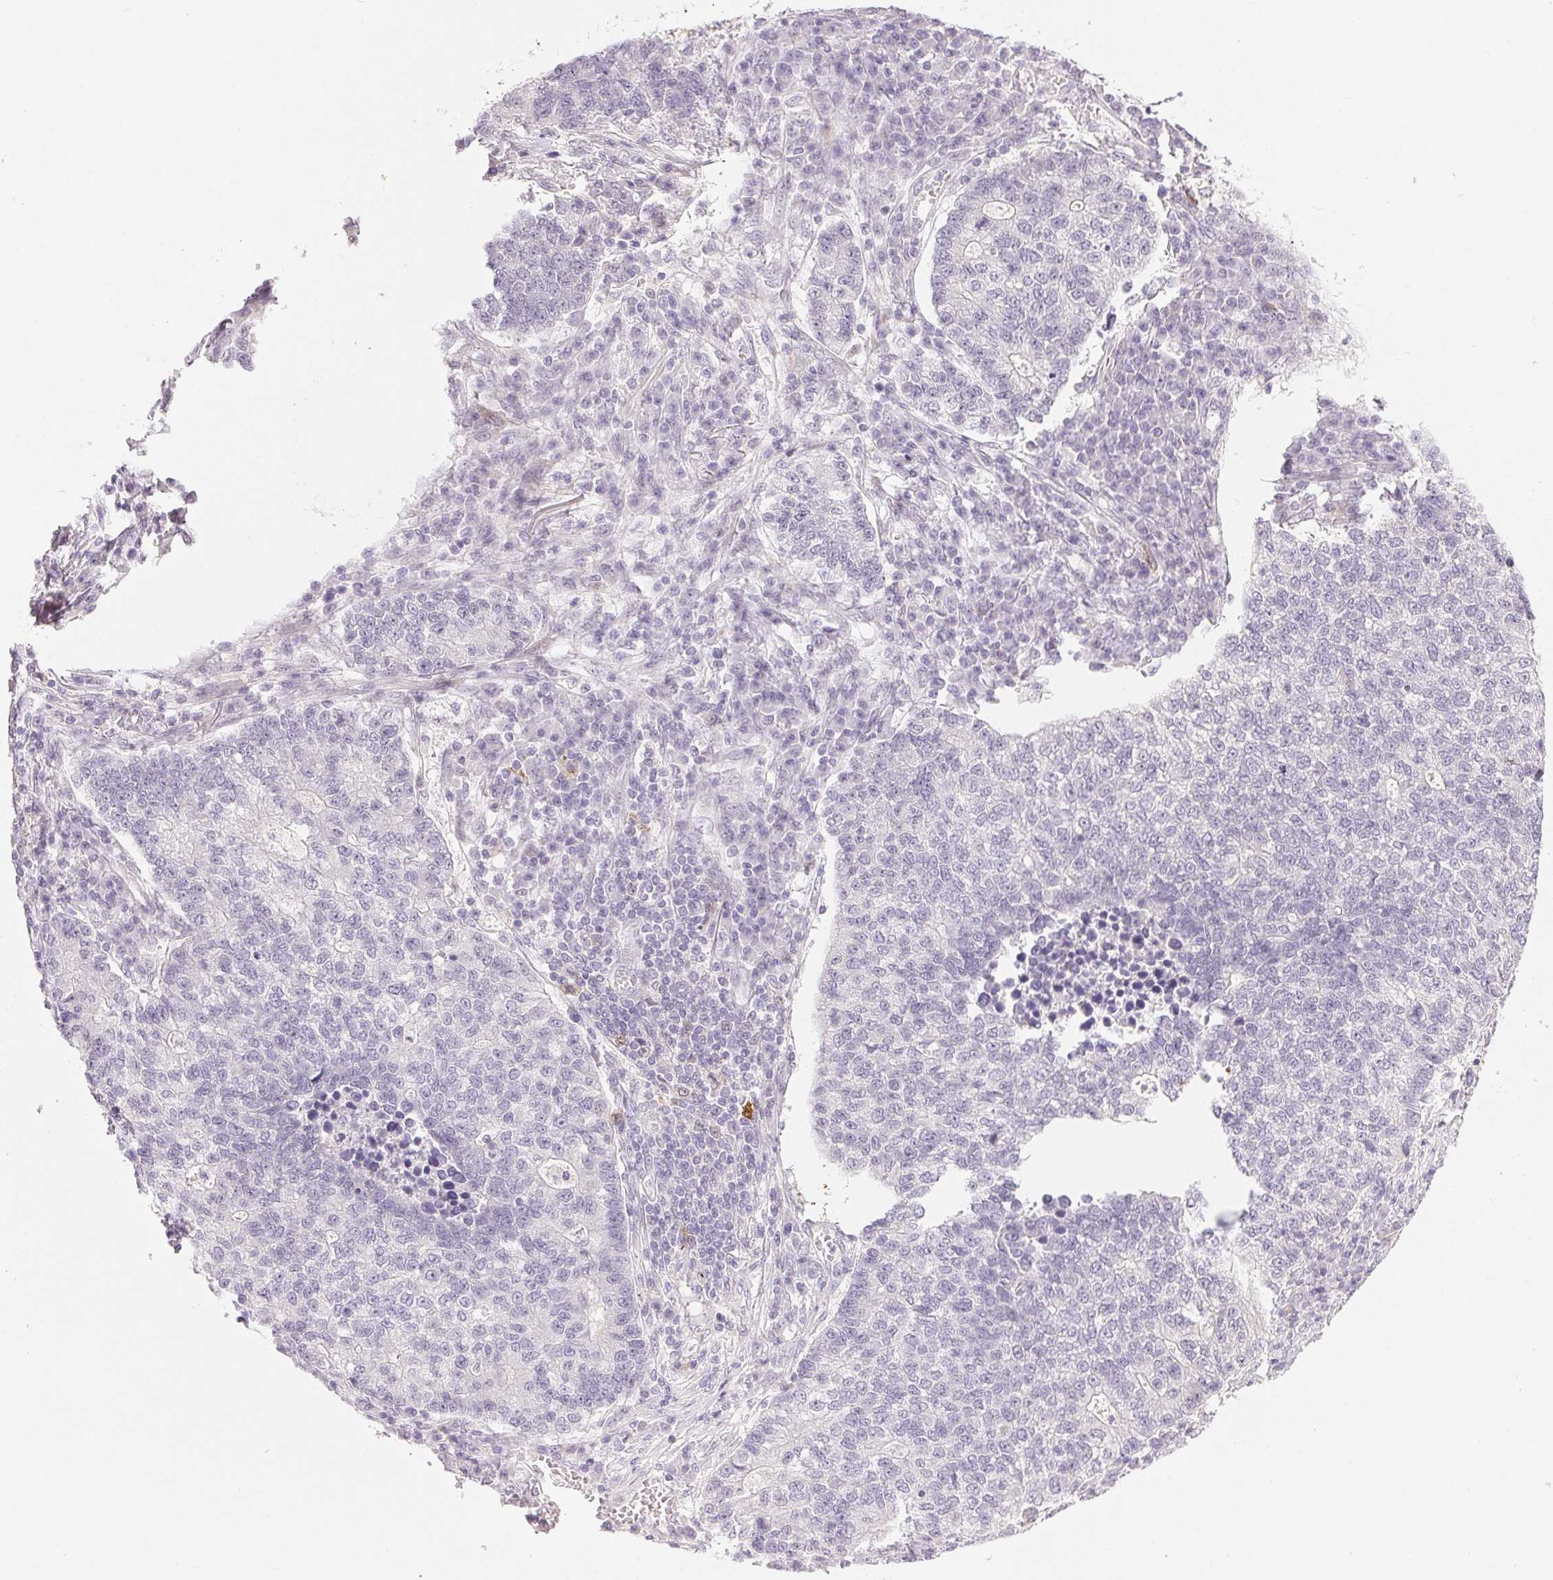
{"staining": {"intensity": "negative", "quantity": "none", "location": "none"}, "tissue": "lung cancer", "cell_type": "Tumor cells", "image_type": "cancer", "snomed": [{"axis": "morphology", "description": "Adenocarcinoma, NOS"}, {"axis": "topography", "description": "Lung"}], "caption": "A high-resolution histopathology image shows immunohistochemistry staining of lung cancer, which reveals no significant positivity in tumor cells.", "gene": "RPGRIP1", "patient": {"sex": "male", "age": 57}}